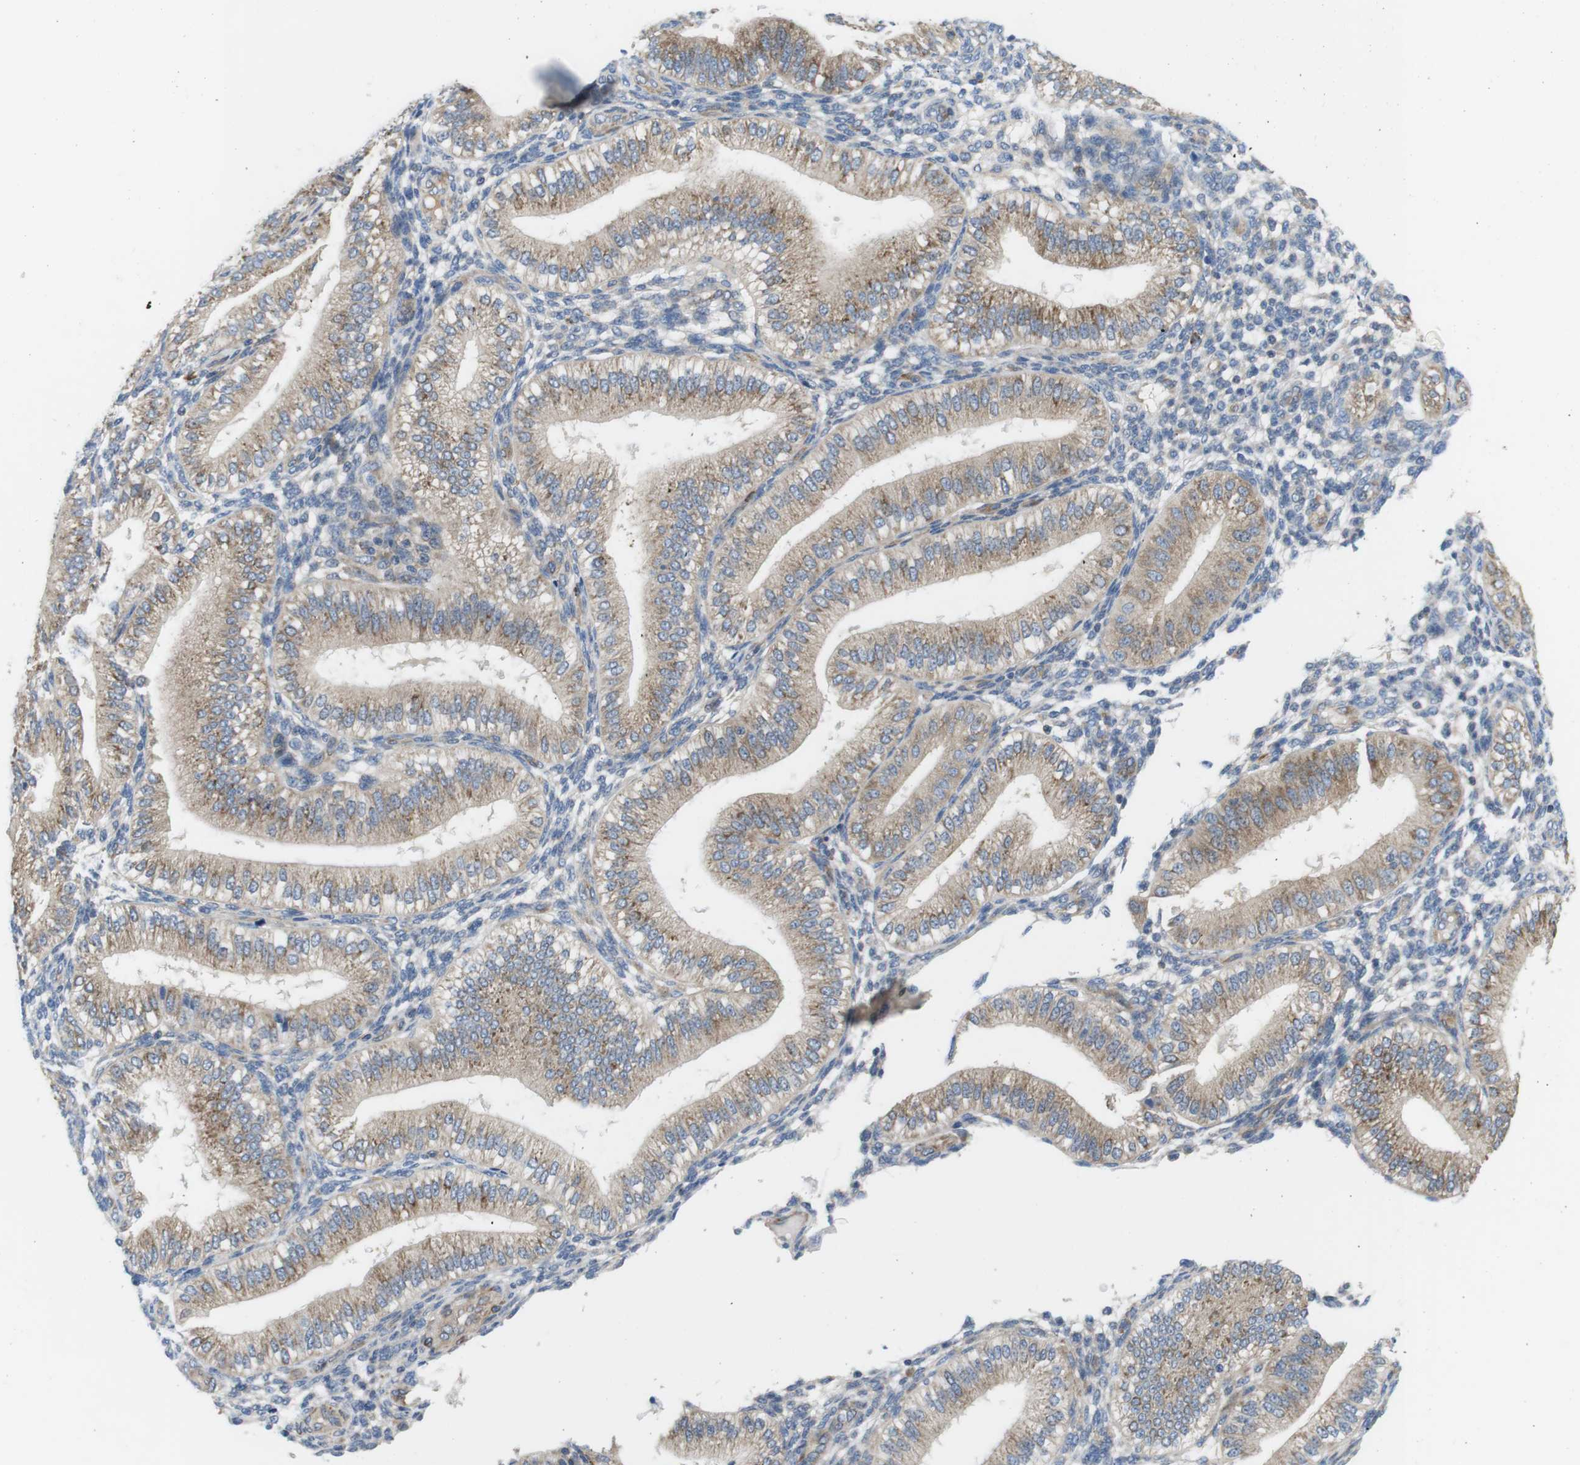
{"staining": {"intensity": "negative", "quantity": "none", "location": "none"}, "tissue": "endometrium", "cell_type": "Cells in endometrial stroma", "image_type": "normal", "snomed": [{"axis": "morphology", "description": "Normal tissue, NOS"}, {"axis": "topography", "description": "Endometrium"}], "caption": "Immunohistochemistry image of normal endometrium: human endometrium stained with DAB (3,3'-diaminobenzidine) displays no significant protein staining in cells in endometrial stroma.", "gene": "DCLK1", "patient": {"sex": "female", "age": 39}}